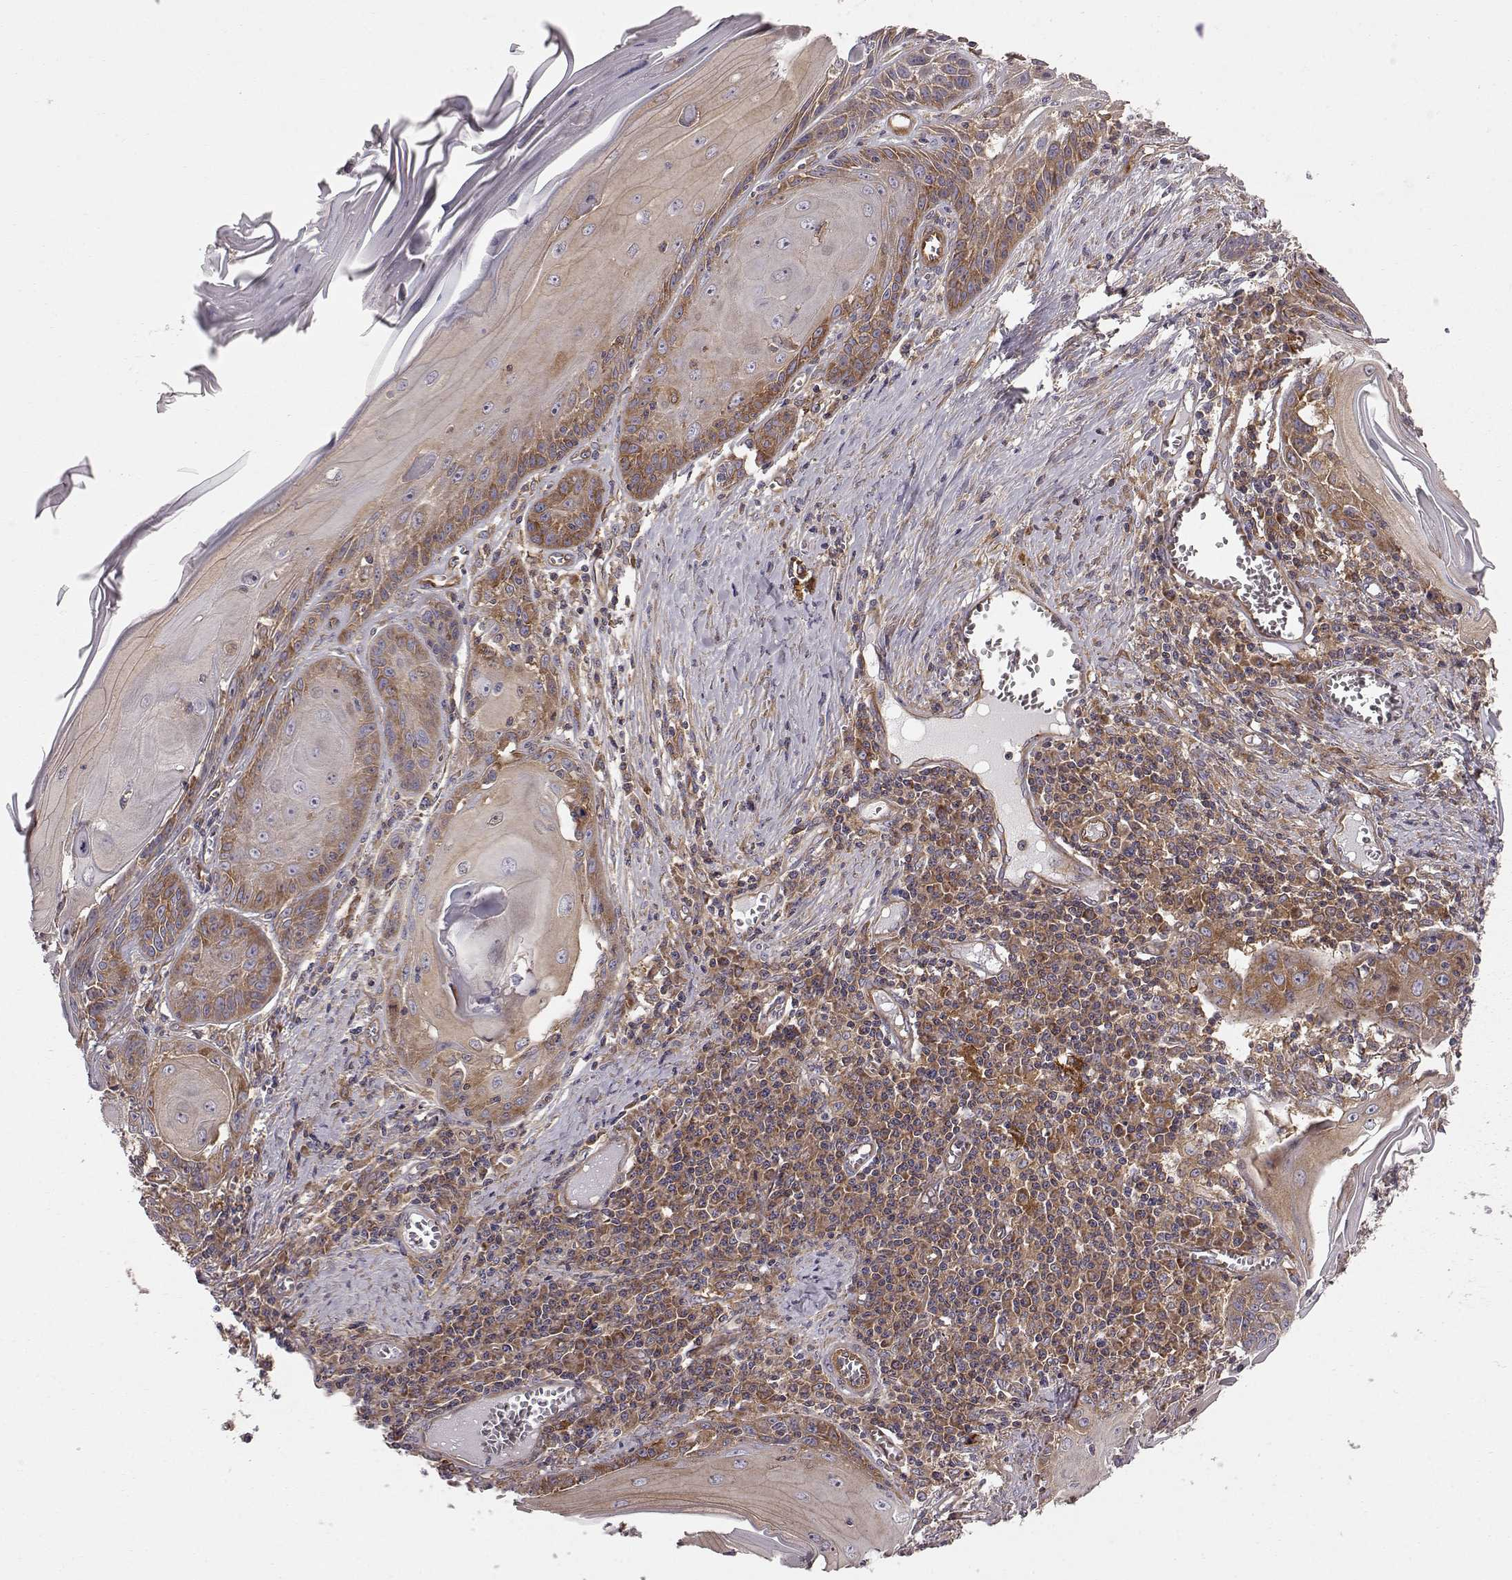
{"staining": {"intensity": "moderate", "quantity": "25%-75%", "location": "cytoplasmic/membranous"}, "tissue": "skin cancer", "cell_type": "Tumor cells", "image_type": "cancer", "snomed": [{"axis": "morphology", "description": "Squamous cell carcinoma, NOS"}, {"axis": "topography", "description": "Skin"}, {"axis": "topography", "description": "Vulva"}], "caption": "Immunohistochemistry (IHC) photomicrograph of human skin squamous cell carcinoma stained for a protein (brown), which exhibits medium levels of moderate cytoplasmic/membranous positivity in approximately 25%-75% of tumor cells.", "gene": "RABGAP1", "patient": {"sex": "female", "age": 85}}